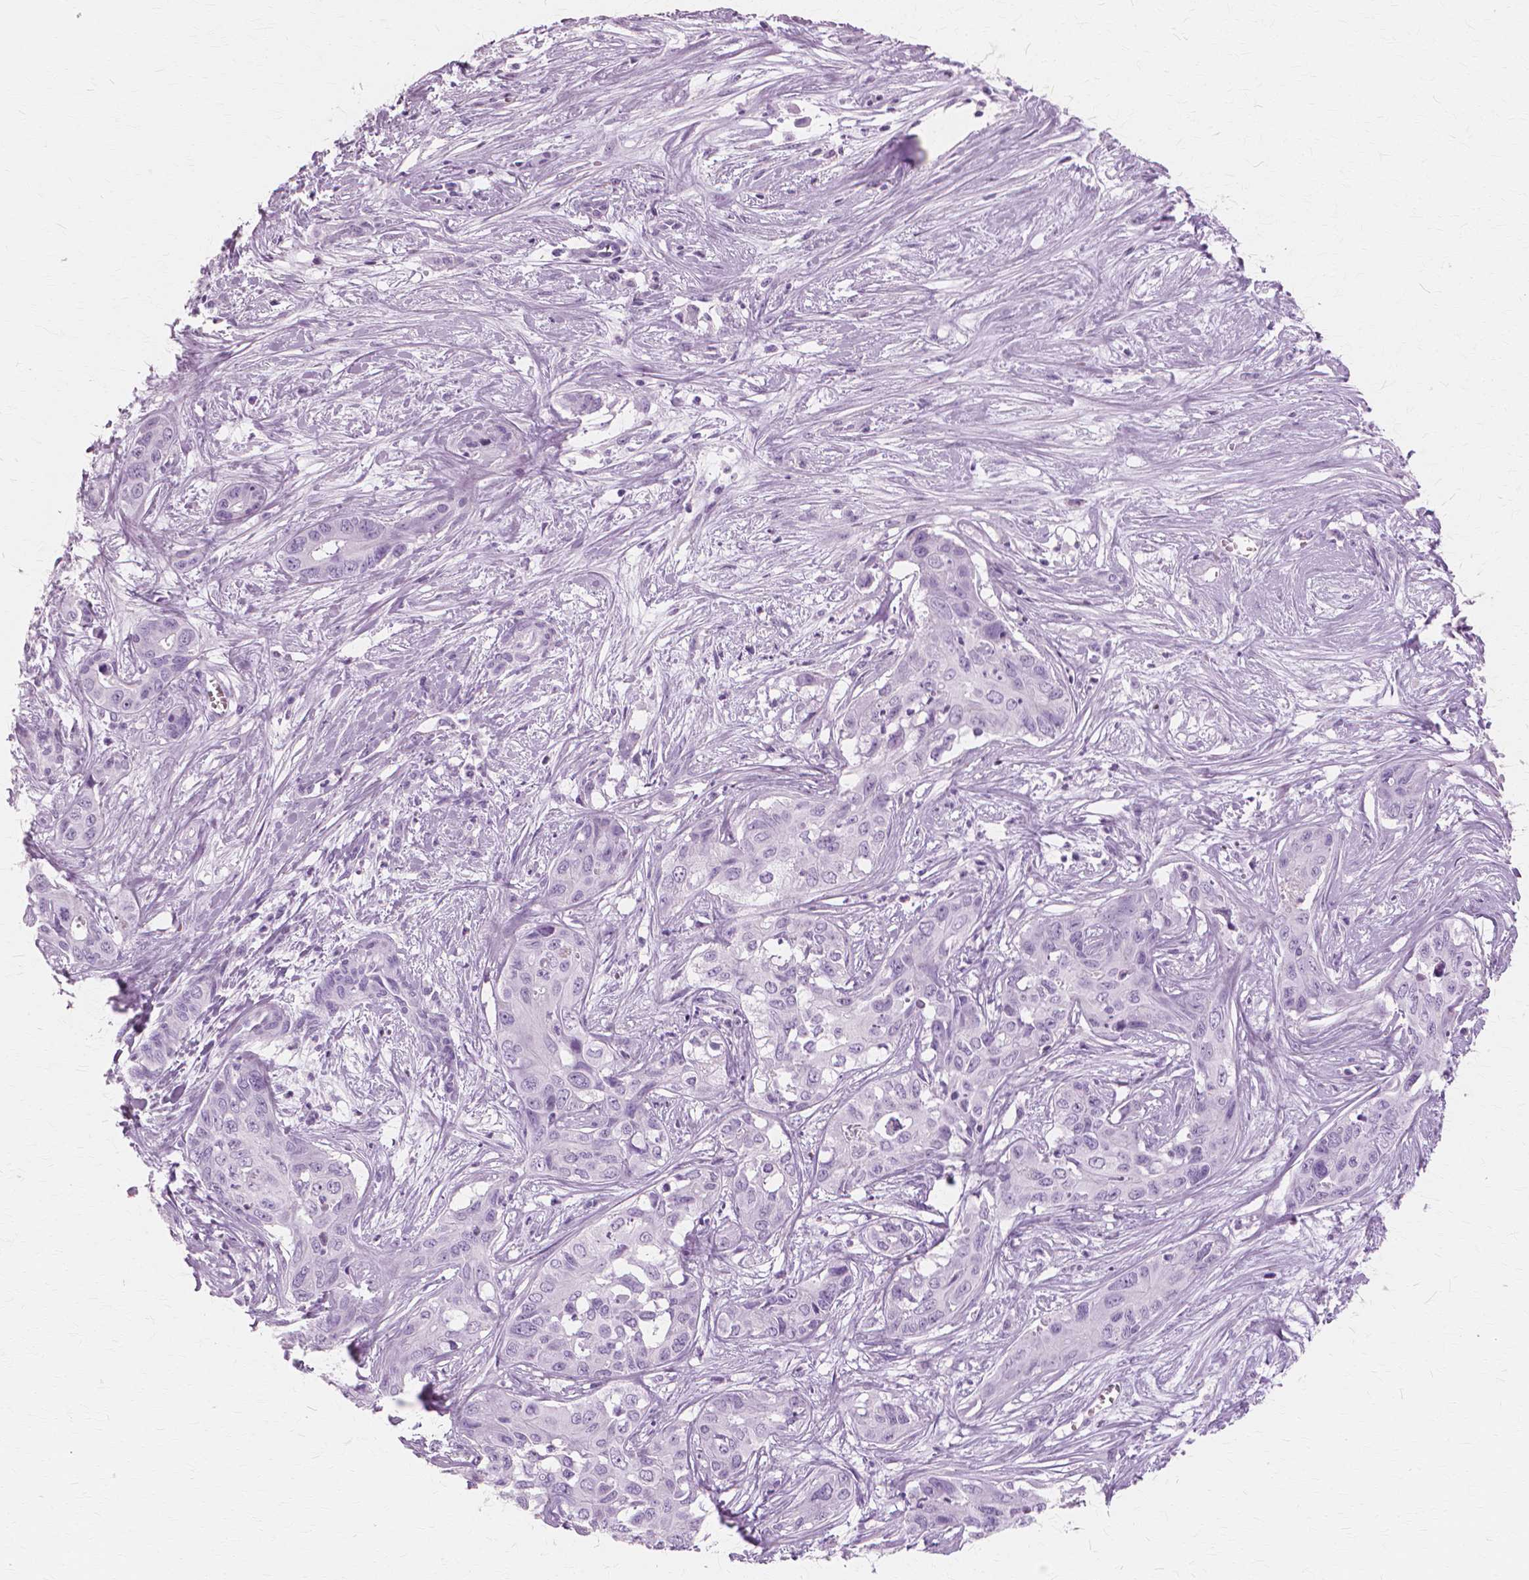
{"staining": {"intensity": "negative", "quantity": "none", "location": "none"}, "tissue": "liver cancer", "cell_type": "Tumor cells", "image_type": "cancer", "snomed": [{"axis": "morphology", "description": "Cholangiocarcinoma"}, {"axis": "topography", "description": "Liver"}], "caption": "High power microscopy photomicrograph of an IHC micrograph of liver cancer, revealing no significant staining in tumor cells.", "gene": "SFTPD", "patient": {"sex": "female", "age": 65}}